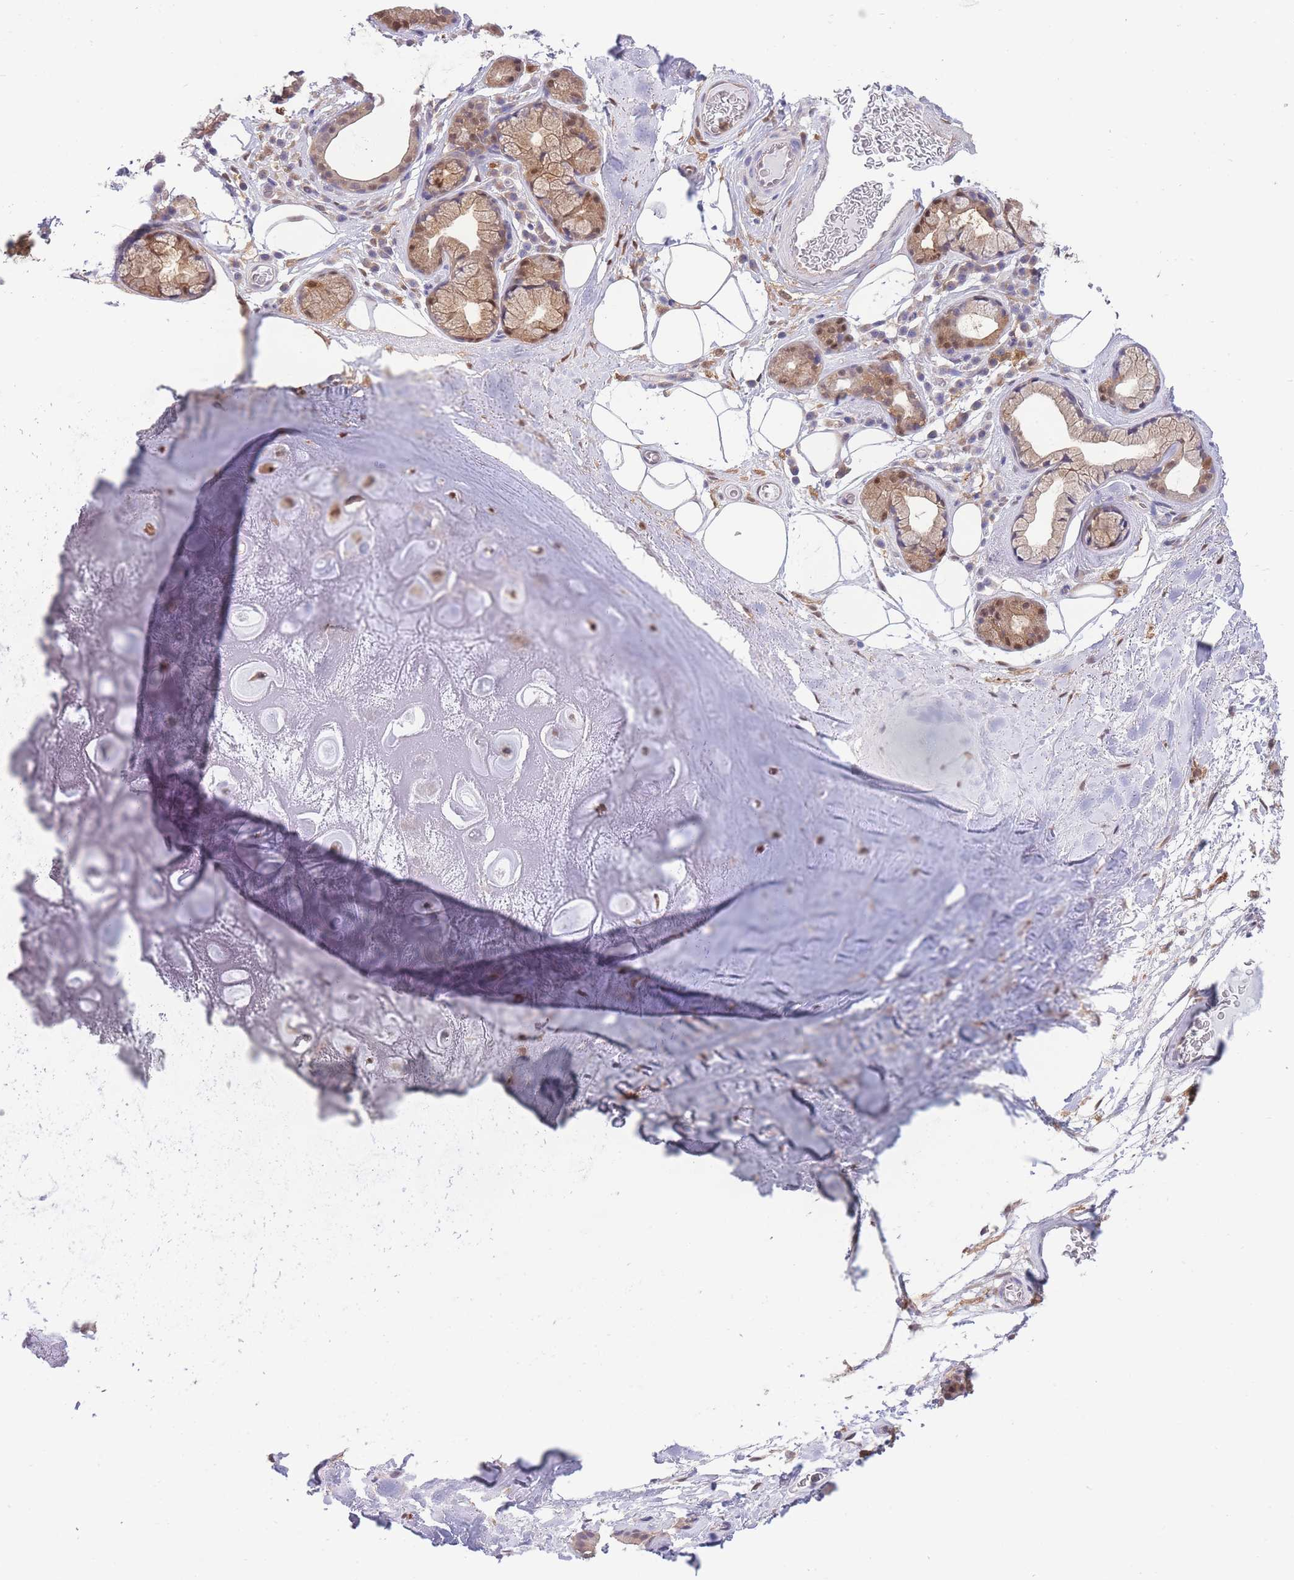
{"staining": {"intensity": "negative", "quantity": "none", "location": "none"}, "tissue": "adipose tissue", "cell_type": "Adipocytes", "image_type": "normal", "snomed": [{"axis": "morphology", "description": "Normal tissue, NOS"}, {"axis": "topography", "description": "Cartilage tissue"}], "caption": "Benign adipose tissue was stained to show a protein in brown. There is no significant expression in adipocytes. (IHC, brightfield microscopy, high magnification).", "gene": "NAMPT", "patient": {"sex": "male", "age": 81}}